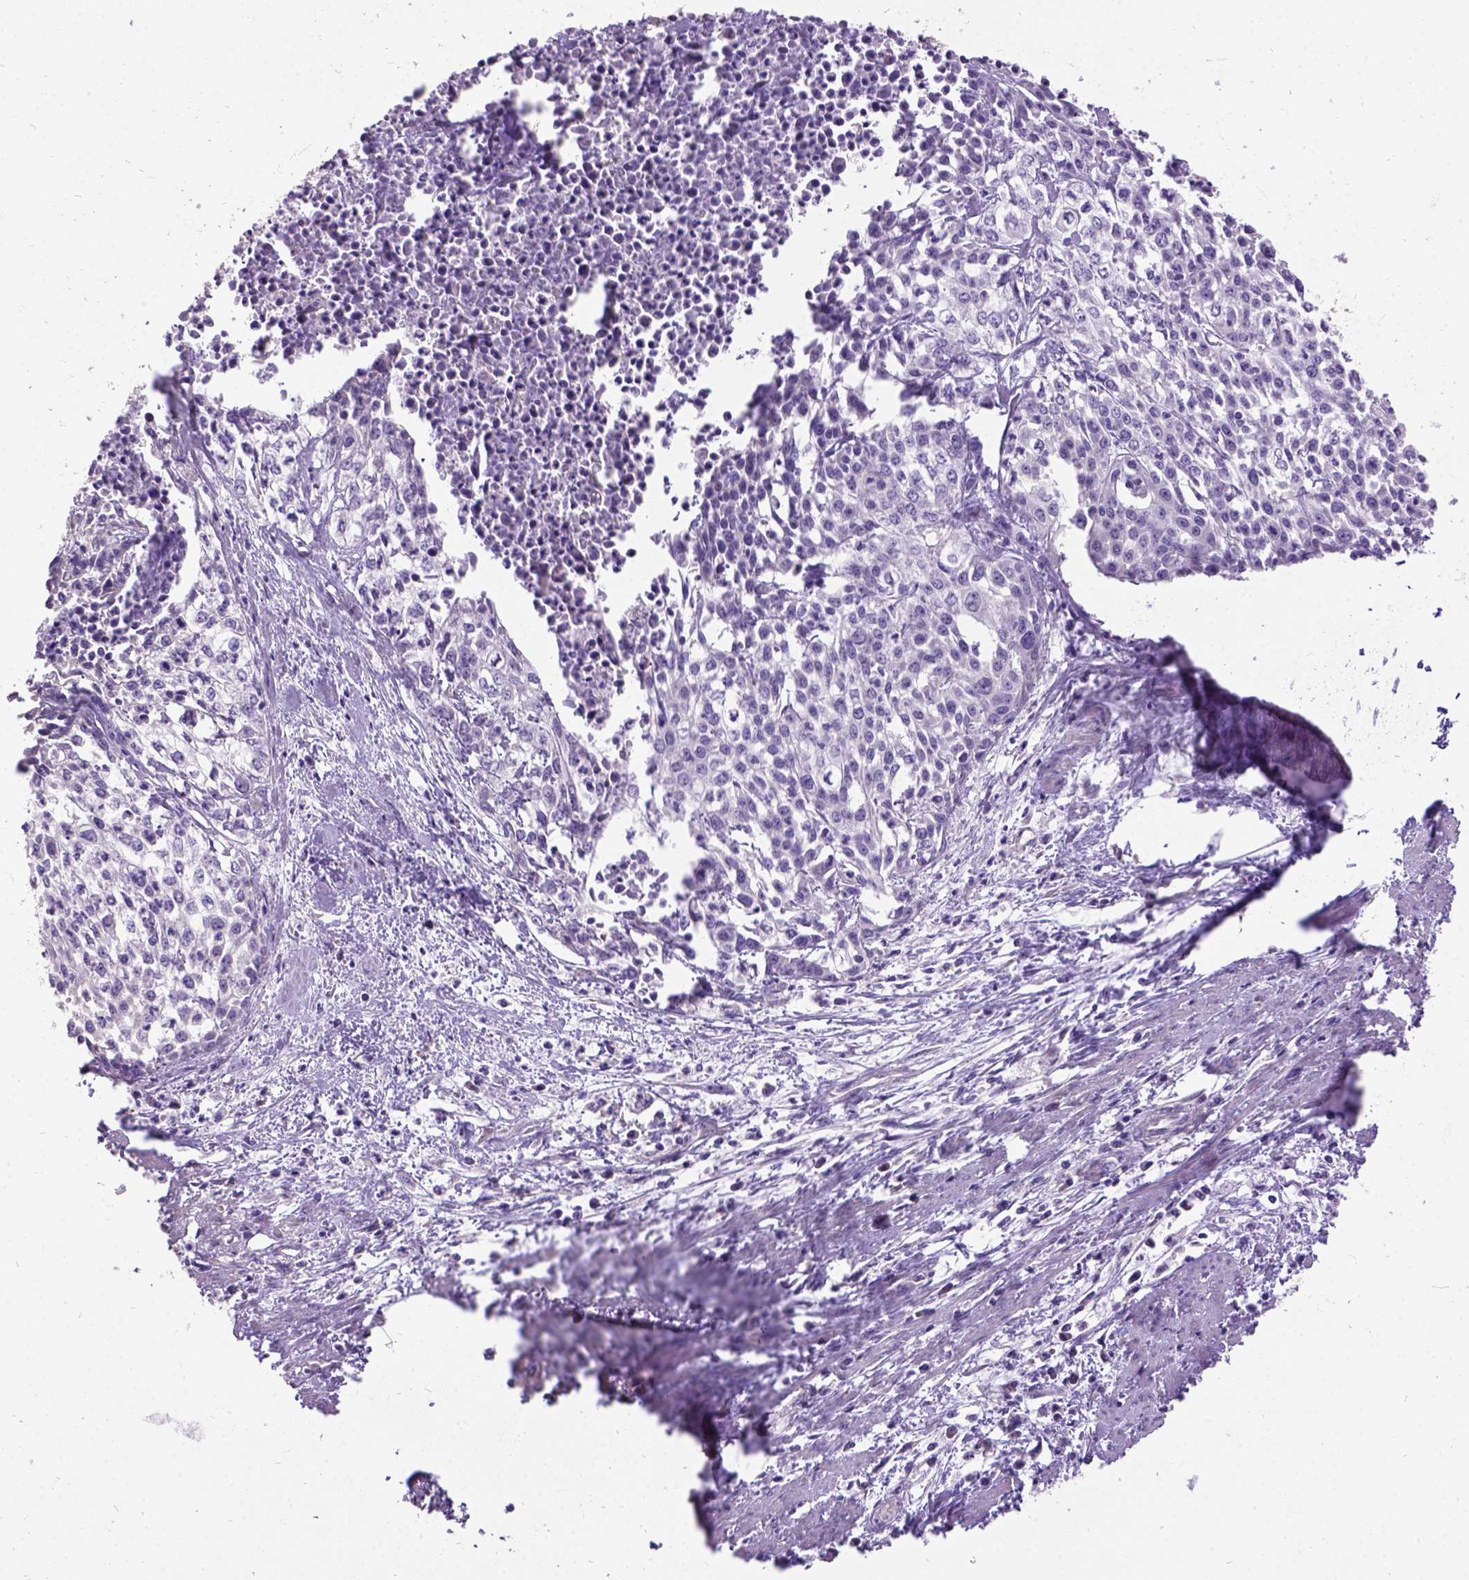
{"staining": {"intensity": "negative", "quantity": "none", "location": "none"}, "tissue": "cervical cancer", "cell_type": "Tumor cells", "image_type": "cancer", "snomed": [{"axis": "morphology", "description": "Squamous cell carcinoma, NOS"}, {"axis": "topography", "description": "Cervix"}], "caption": "The immunohistochemistry image has no significant expression in tumor cells of cervical squamous cell carcinoma tissue.", "gene": "DQX1", "patient": {"sex": "female", "age": 39}}